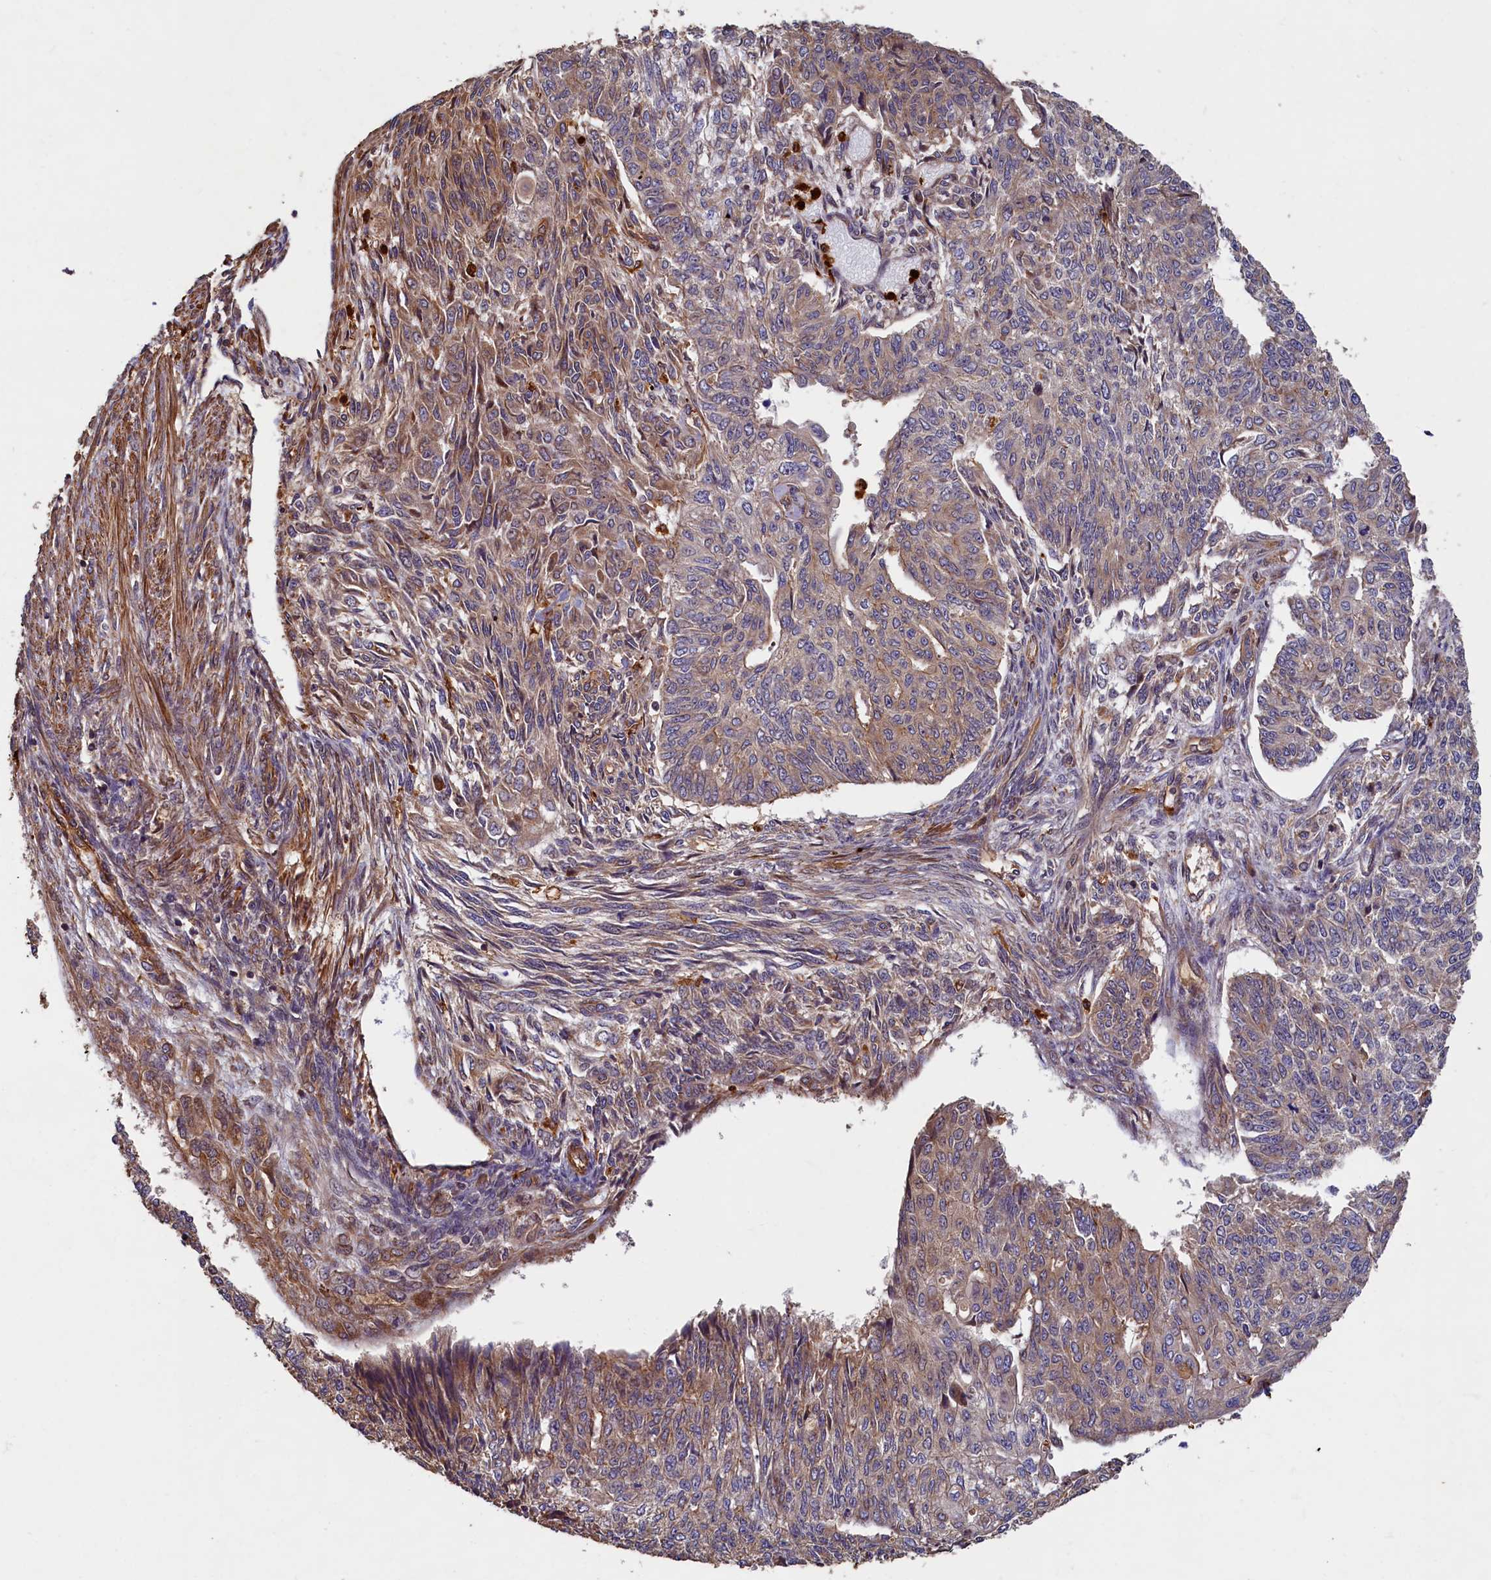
{"staining": {"intensity": "moderate", "quantity": "25%-75%", "location": "cytoplasmic/membranous"}, "tissue": "endometrial cancer", "cell_type": "Tumor cells", "image_type": "cancer", "snomed": [{"axis": "morphology", "description": "Adenocarcinoma, NOS"}, {"axis": "topography", "description": "Endometrium"}], "caption": "Immunohistochemical staining of endometrial cancer (adenocarcinoma) shows medium levels of moderate cytoplasmic/membranous positivity in approximately 25%-75% of tumor cells. (DAB (3,3'-diaminobenzidine) = brown stain, brightfield microscopy at high magnification).", "gene": "CCDC102B", "patient": {"sex": "female", "age": 32}}